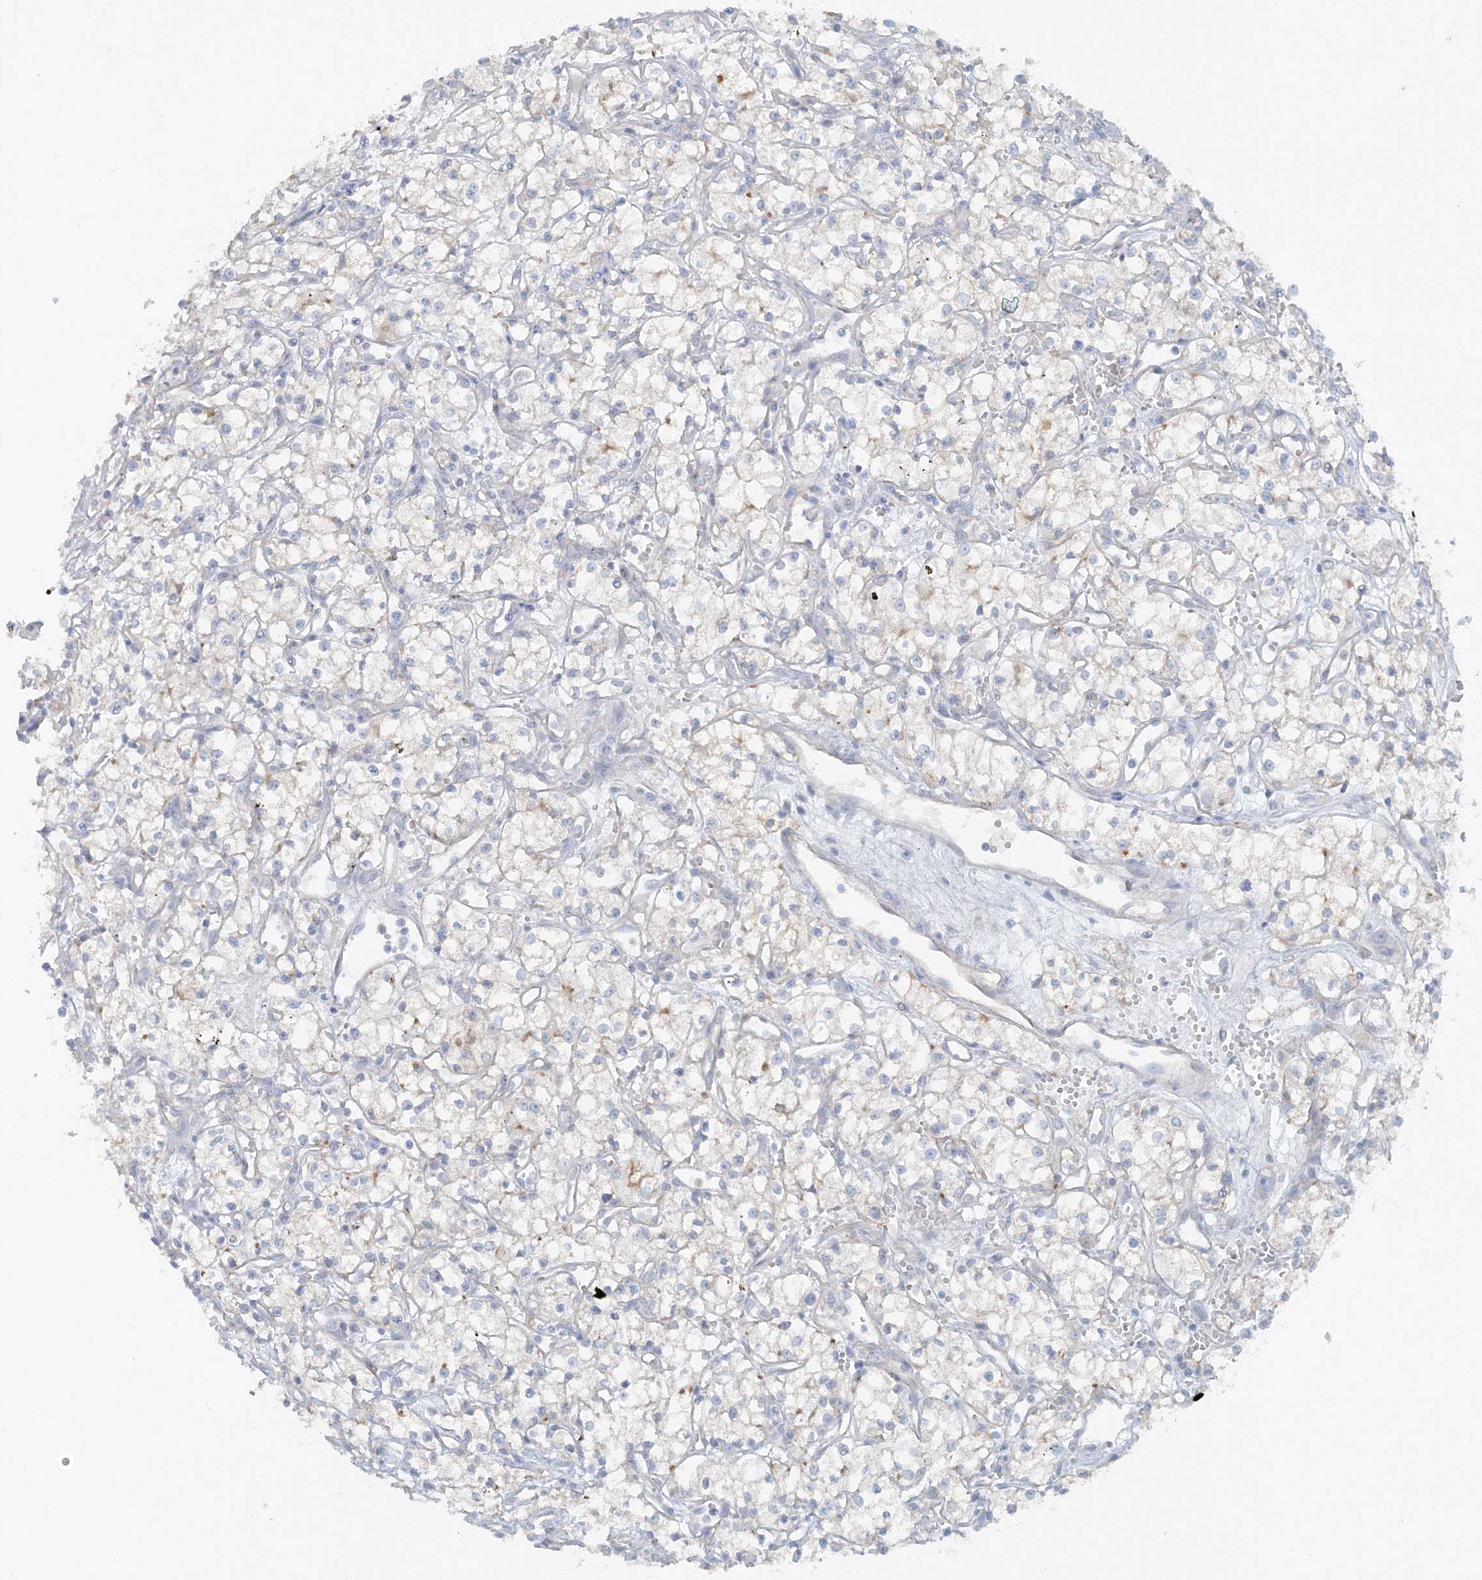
{"staining": {"intensity": "weak", "quantity": "<25%", "location": "cytoplasmic/membranous"}, "tissue": "renal cancer", "cell_type": "Tumor cells", "image_type": "cancer", "snomed": [{"axis": "morphology", "description": "Adenocarcinoma, NOS"}, {"axis": "topography", "description": "Kidney"}], "caption": "This is an IHC micrograph of renal cancer. There is no expression in tumor cells.", "gene": "ATP11A", "patient": {"sex": "male", "age": 59}}